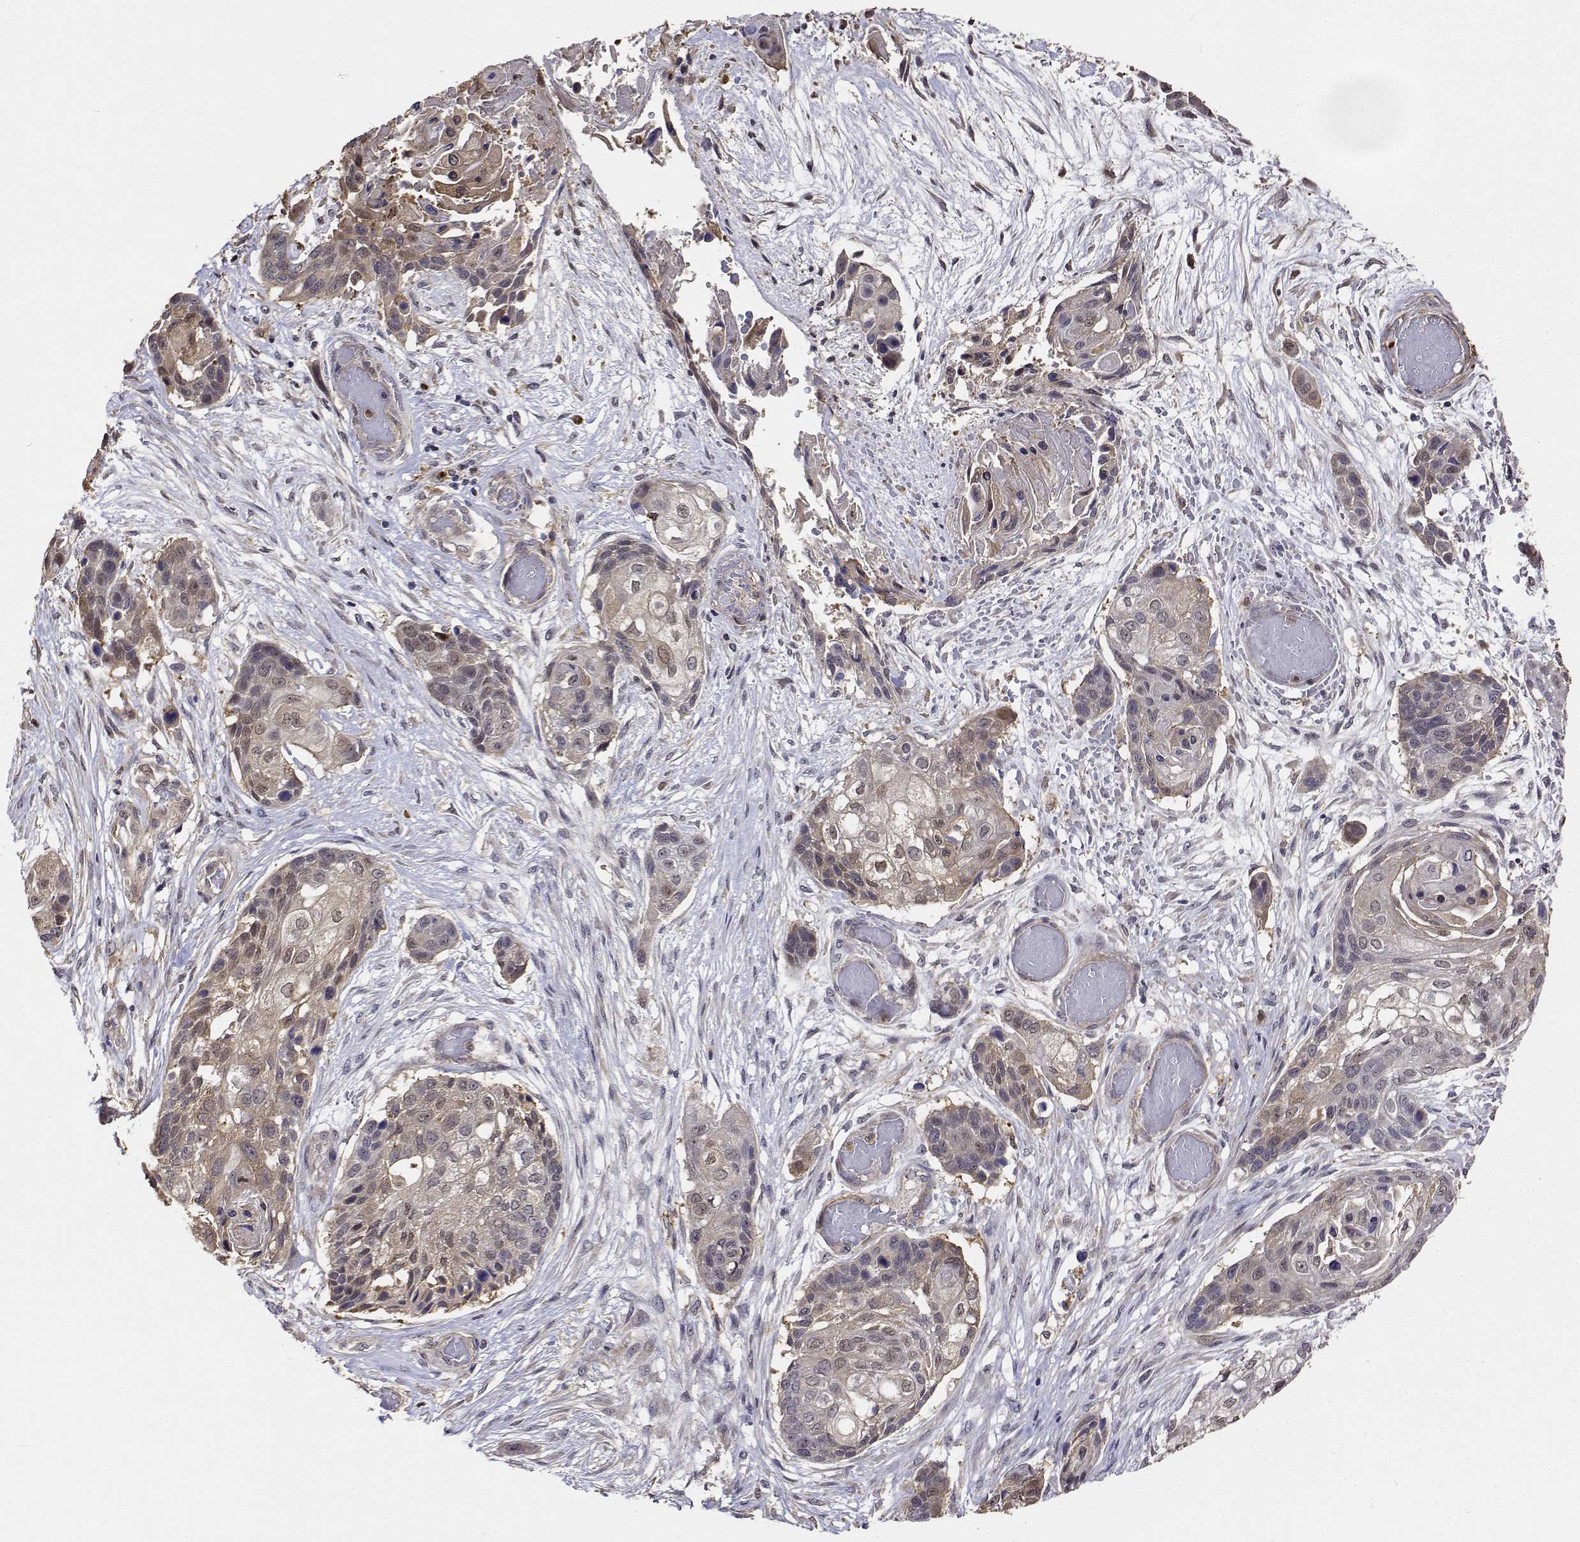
{"staining": {"intensity": "weak", "quantity": "25%-75%", "location": "cytoplasmic/membranous,nuclear"}, "tissue": "lung cancer", "cell_type": "Tumor cells", "image_type": "cancer", "snomed": [{"axis": "morphology", "description": "Squamous cell carcinoma, NOS"}, {"axis": "topography", "description": "Lung"}], "caption": "IHC of human lung cancer (squamous cell carcinoma) reveals low levels of weak cytoplasmic/membranous and nuclear expression in approximately 25%-75% of tumor cells. Using DAB (3,3'-diaminobenzidine) (brown) and hematoxylin (blue) stains, captured at high magnification using brightfield microscopy.", "gene": "PCID2", "patient": {"sex": "male", "age": 69}}